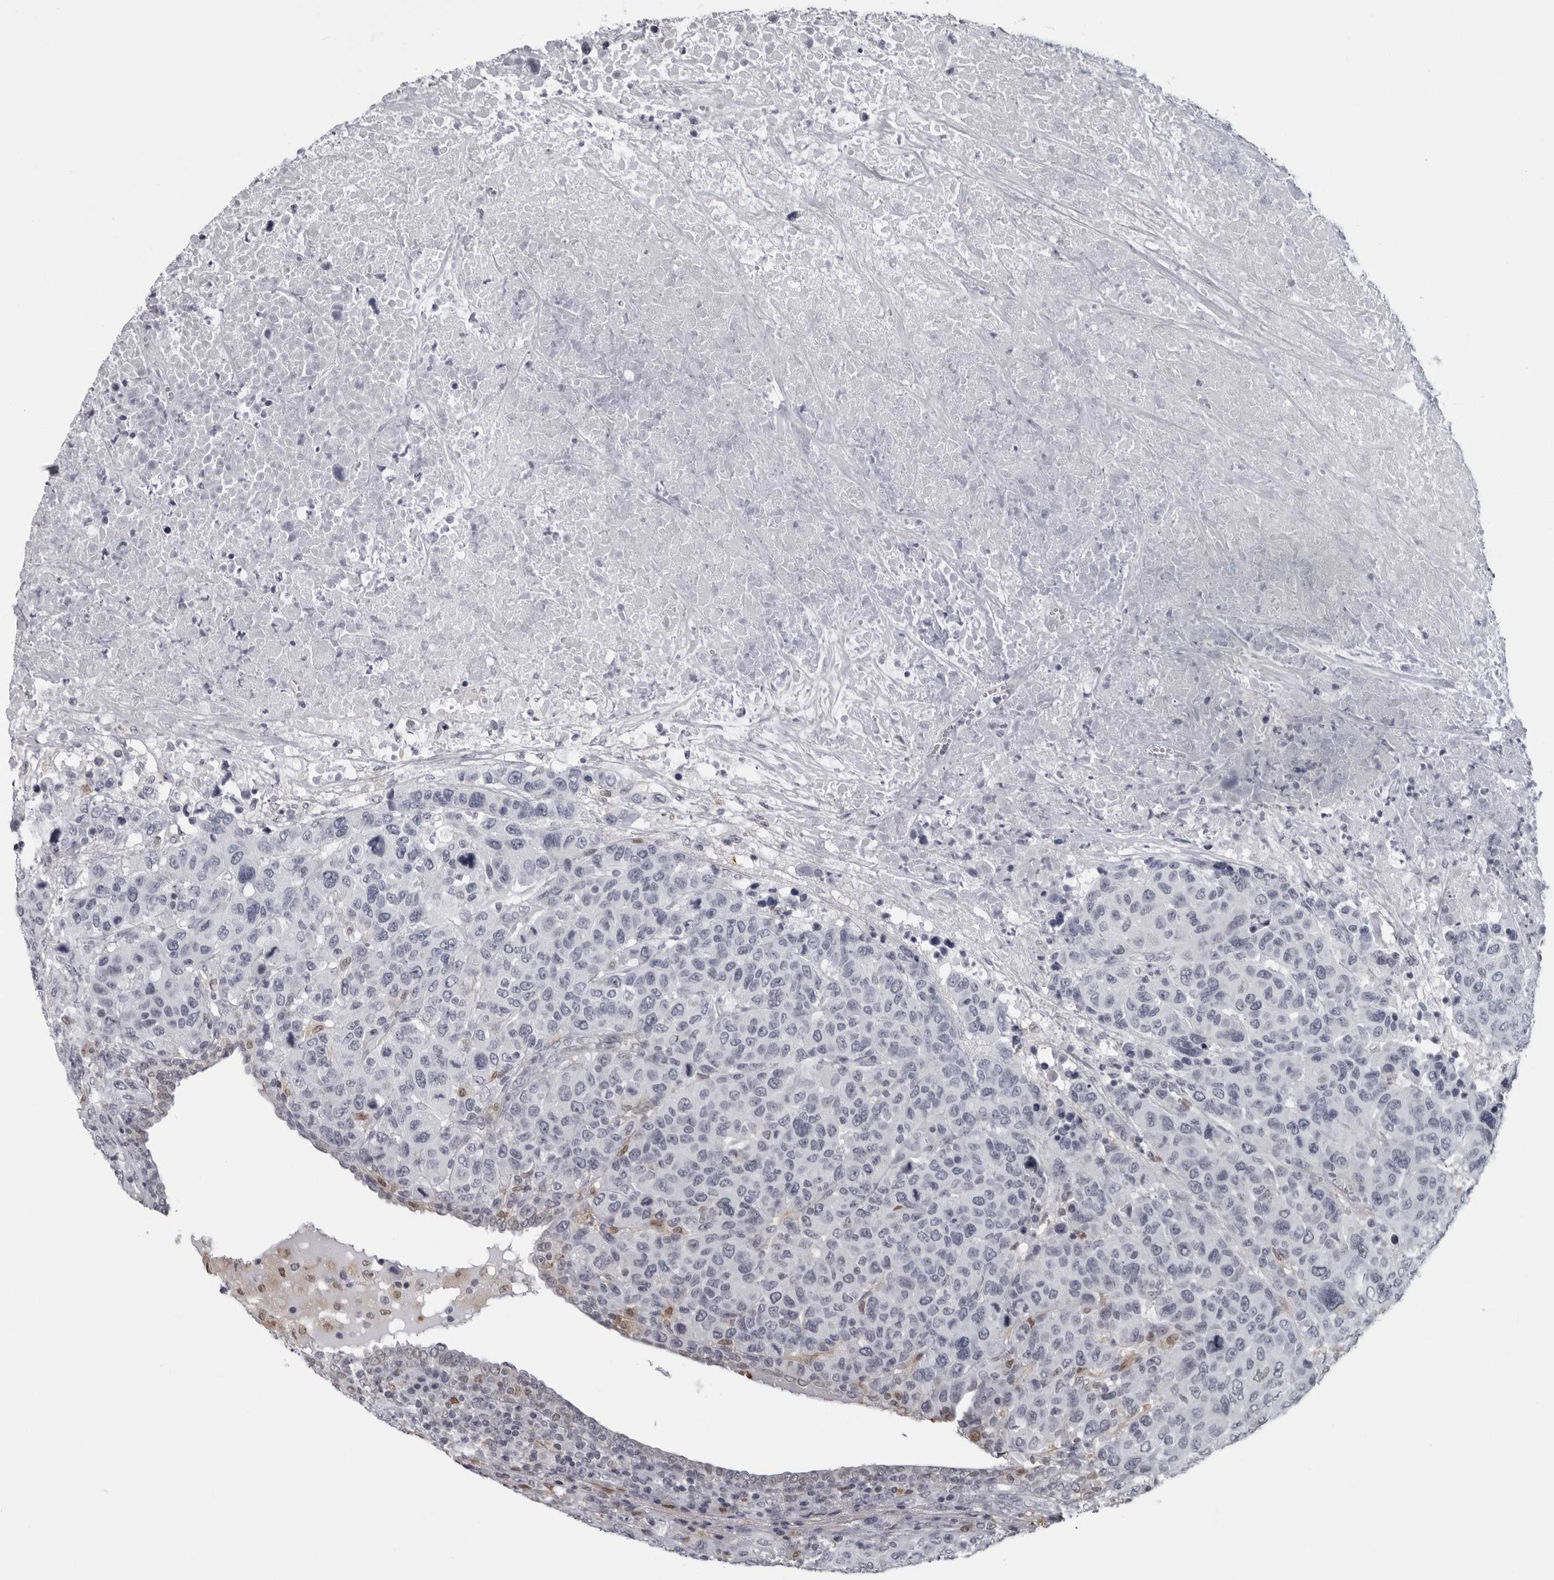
{"staining": {"intensity": "negative", "quantity": "none", "location": "none"}, "tissue": "breast cancer", "cell_type": "Tumor cells", "image_type": "cancer", "snomed": [{"axis": "morphology", "description": "Duct carcinoma"}, {"axis": "topography", "description": "Breast"}], "caption": "Immunohistochemical staining of human invasive ductal carcinoma (breast) shows no significant positivity in tumor cells.", "gene": "LZIC", "patient": {"sex": "female", "age": 37}}